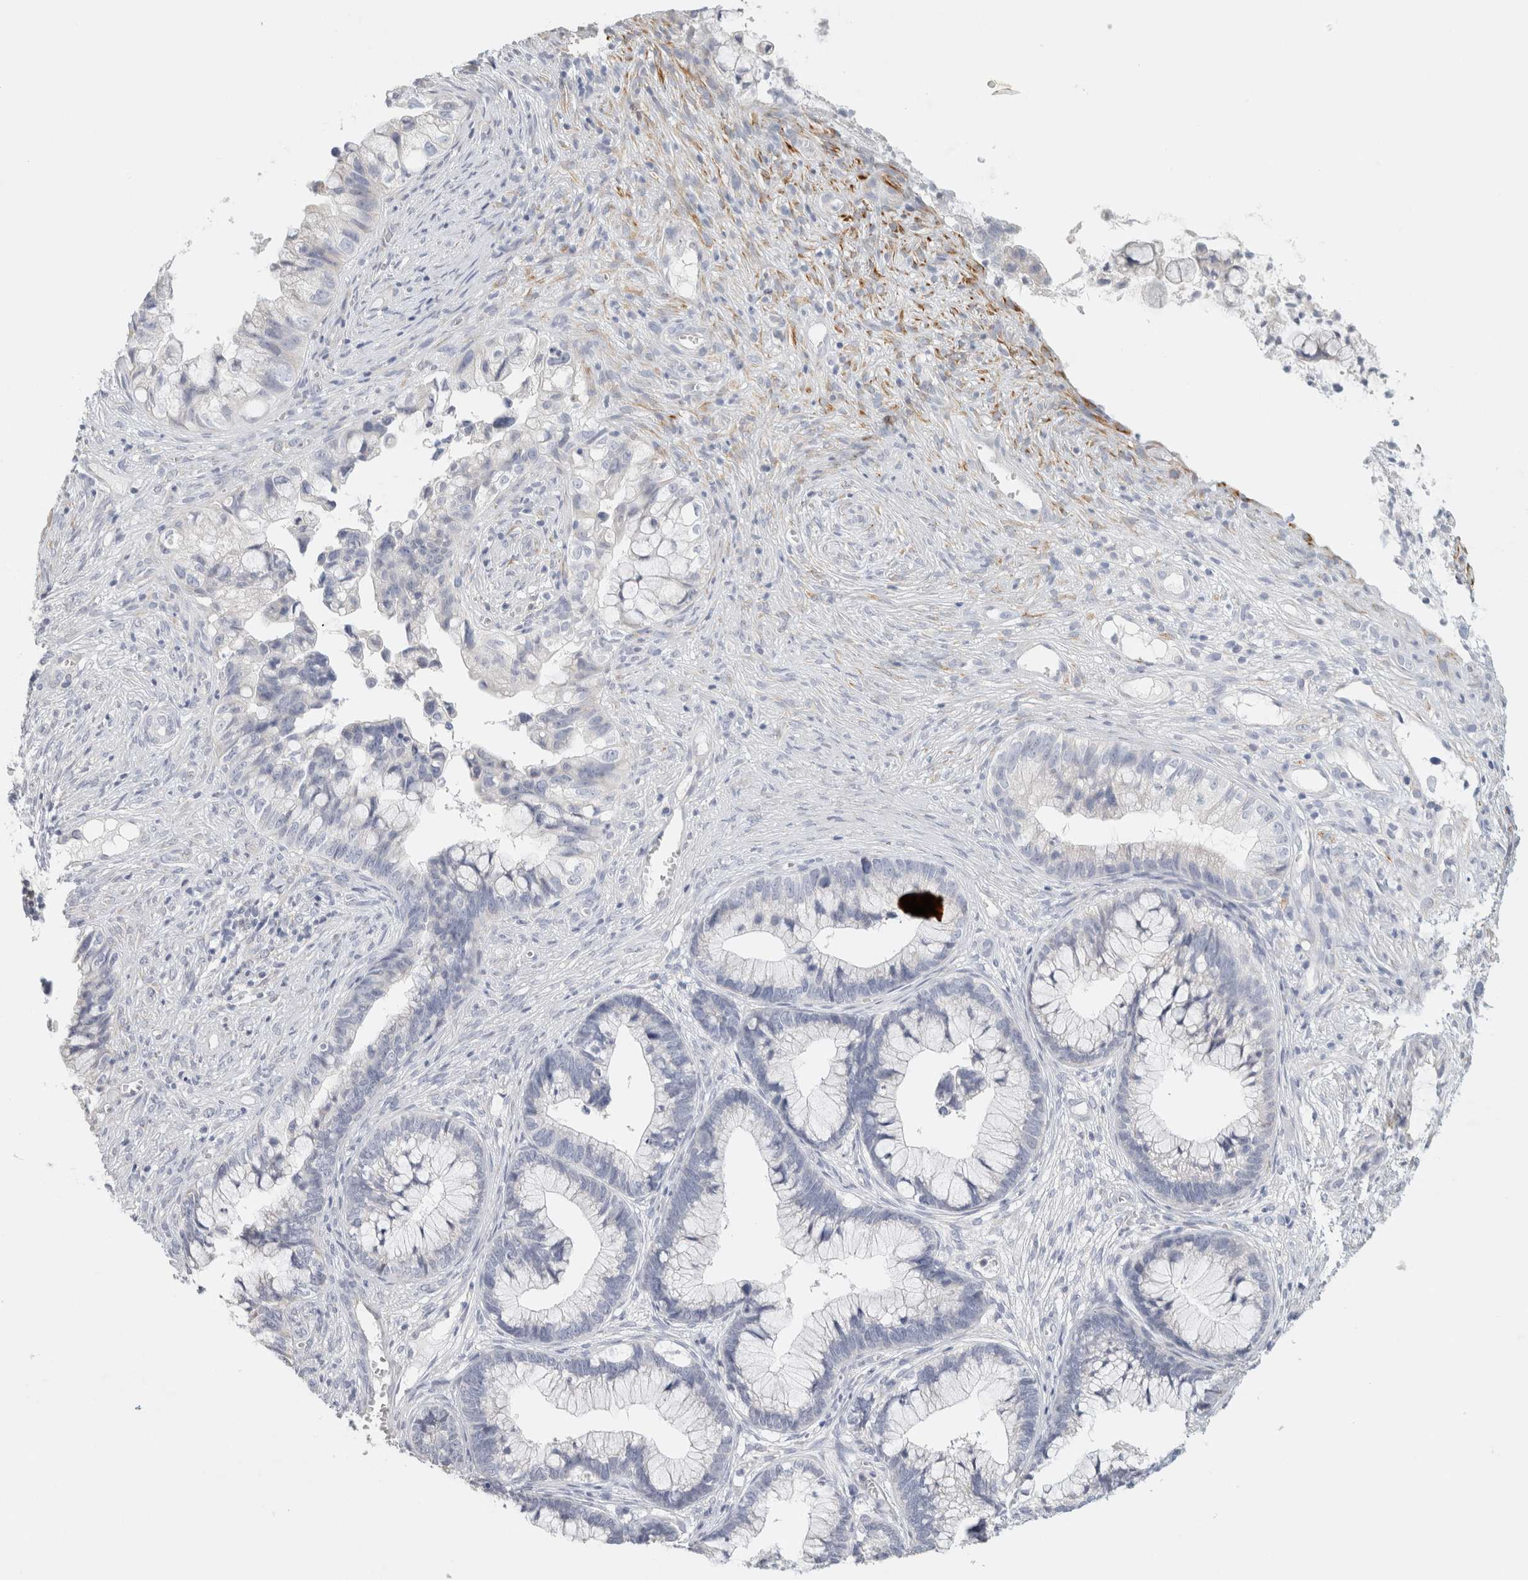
{"staining": {"intensity": "negative", "quantity": "none", "location": "none"}, "tissue": "cervical cancer", "cell_type": "Tumor cells", "image_type": "cancer", "snomed": [{"axis": "morphology", "description": "Adenocarcinoma, NOS"}, {"axis": "topography", "description": "Cervix"}], "caption": "Tumor cells show no significant protein expression in cervical cancer.", "gene": "NEFM", "patient": {"sex": "female", "age": 44}}